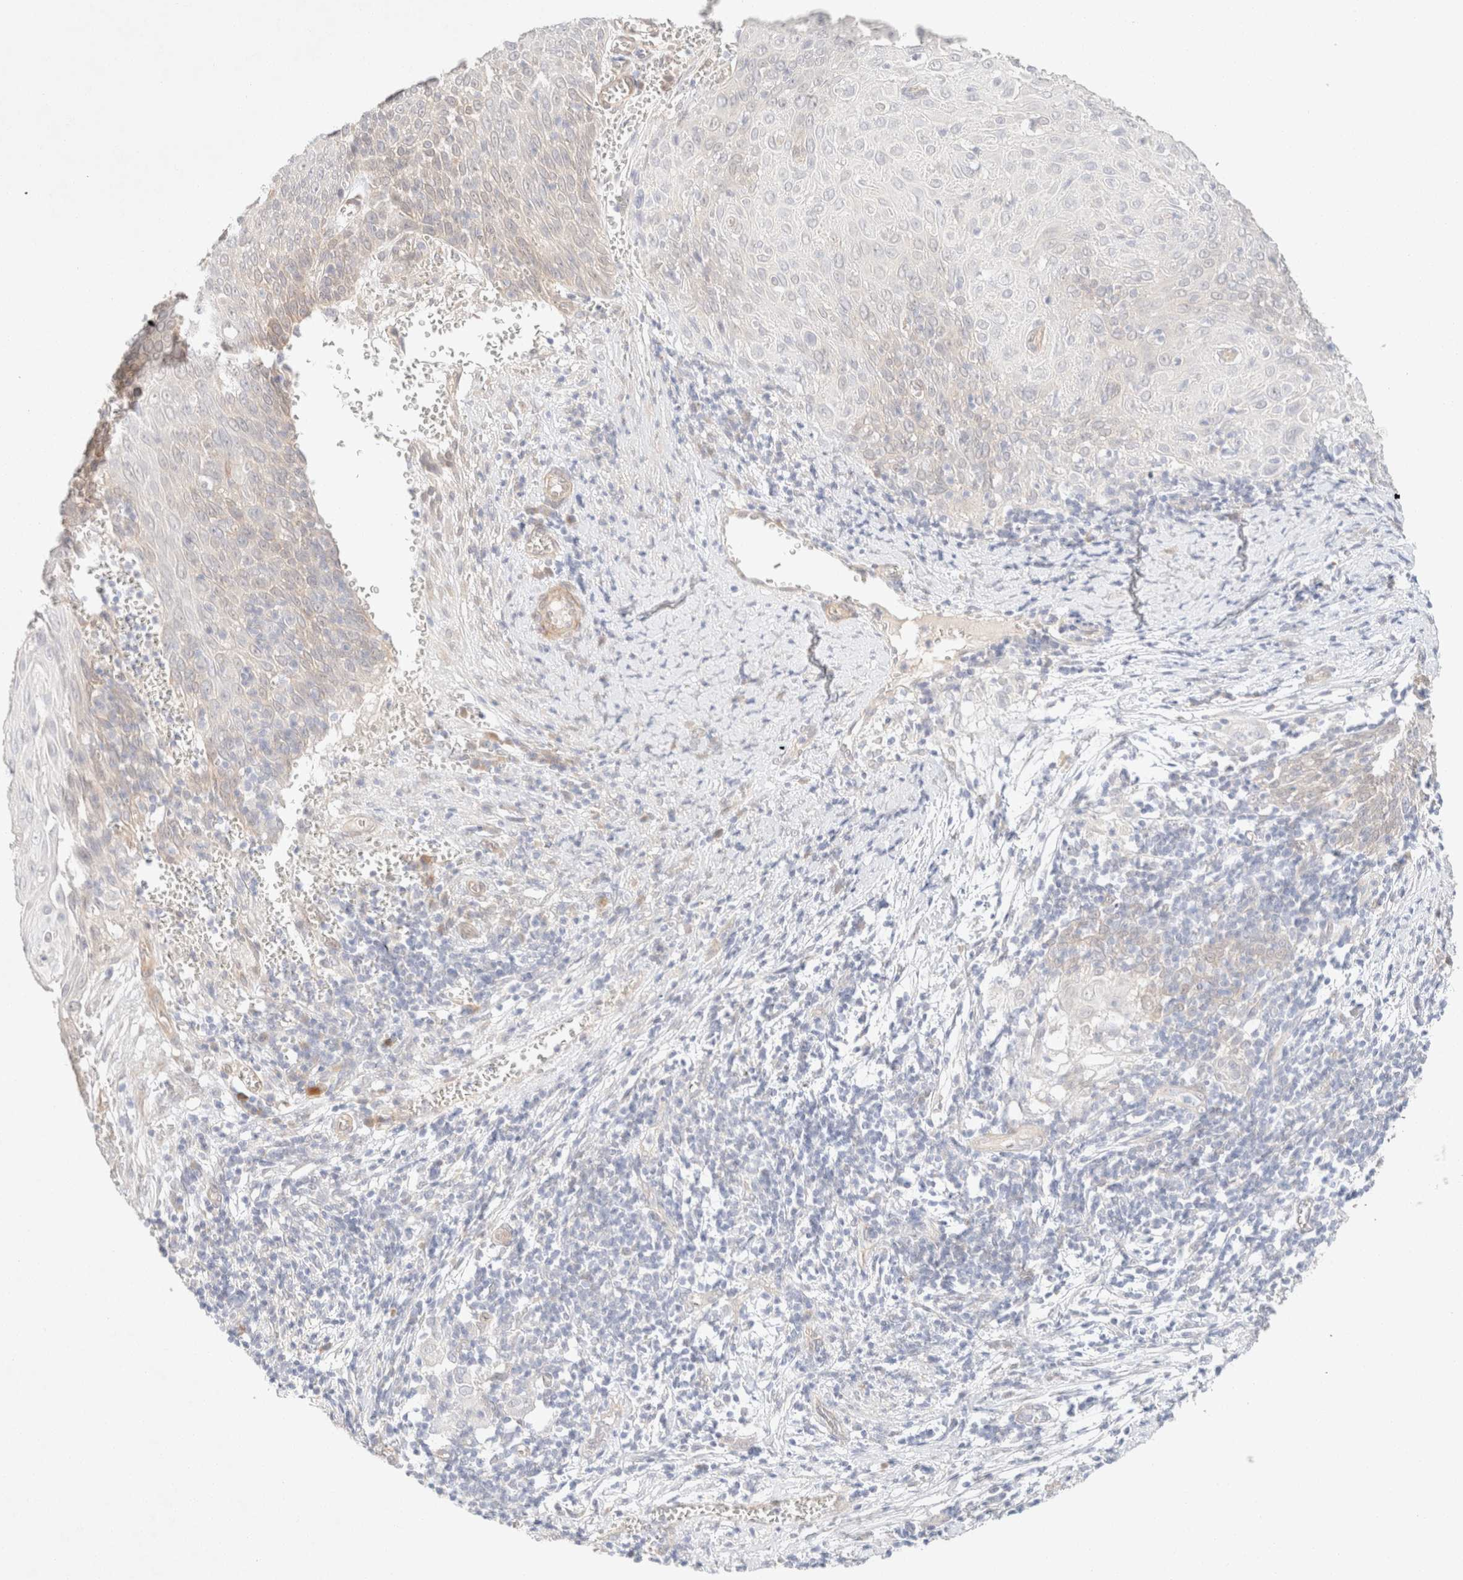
{"staining": {"intensity": "weak", "quantity": "<25%", "location": "cytoplasmic/membranous"}, "tissue": "cervical cancer", "cell_type": "Tumor cells", "image_type": "cancer", "snomed": [{"axis": "morphology", "description": "Squamous cell carcinoma, NOS"}, {"axis": "topography", "description": "Cervix"}], "caption": "The photomicrograph demonstrates no significant positivity in tumor cells of cervical cancer.", "gene": "CSNK1E", "patient": {"sex": "female", "age": 39}}